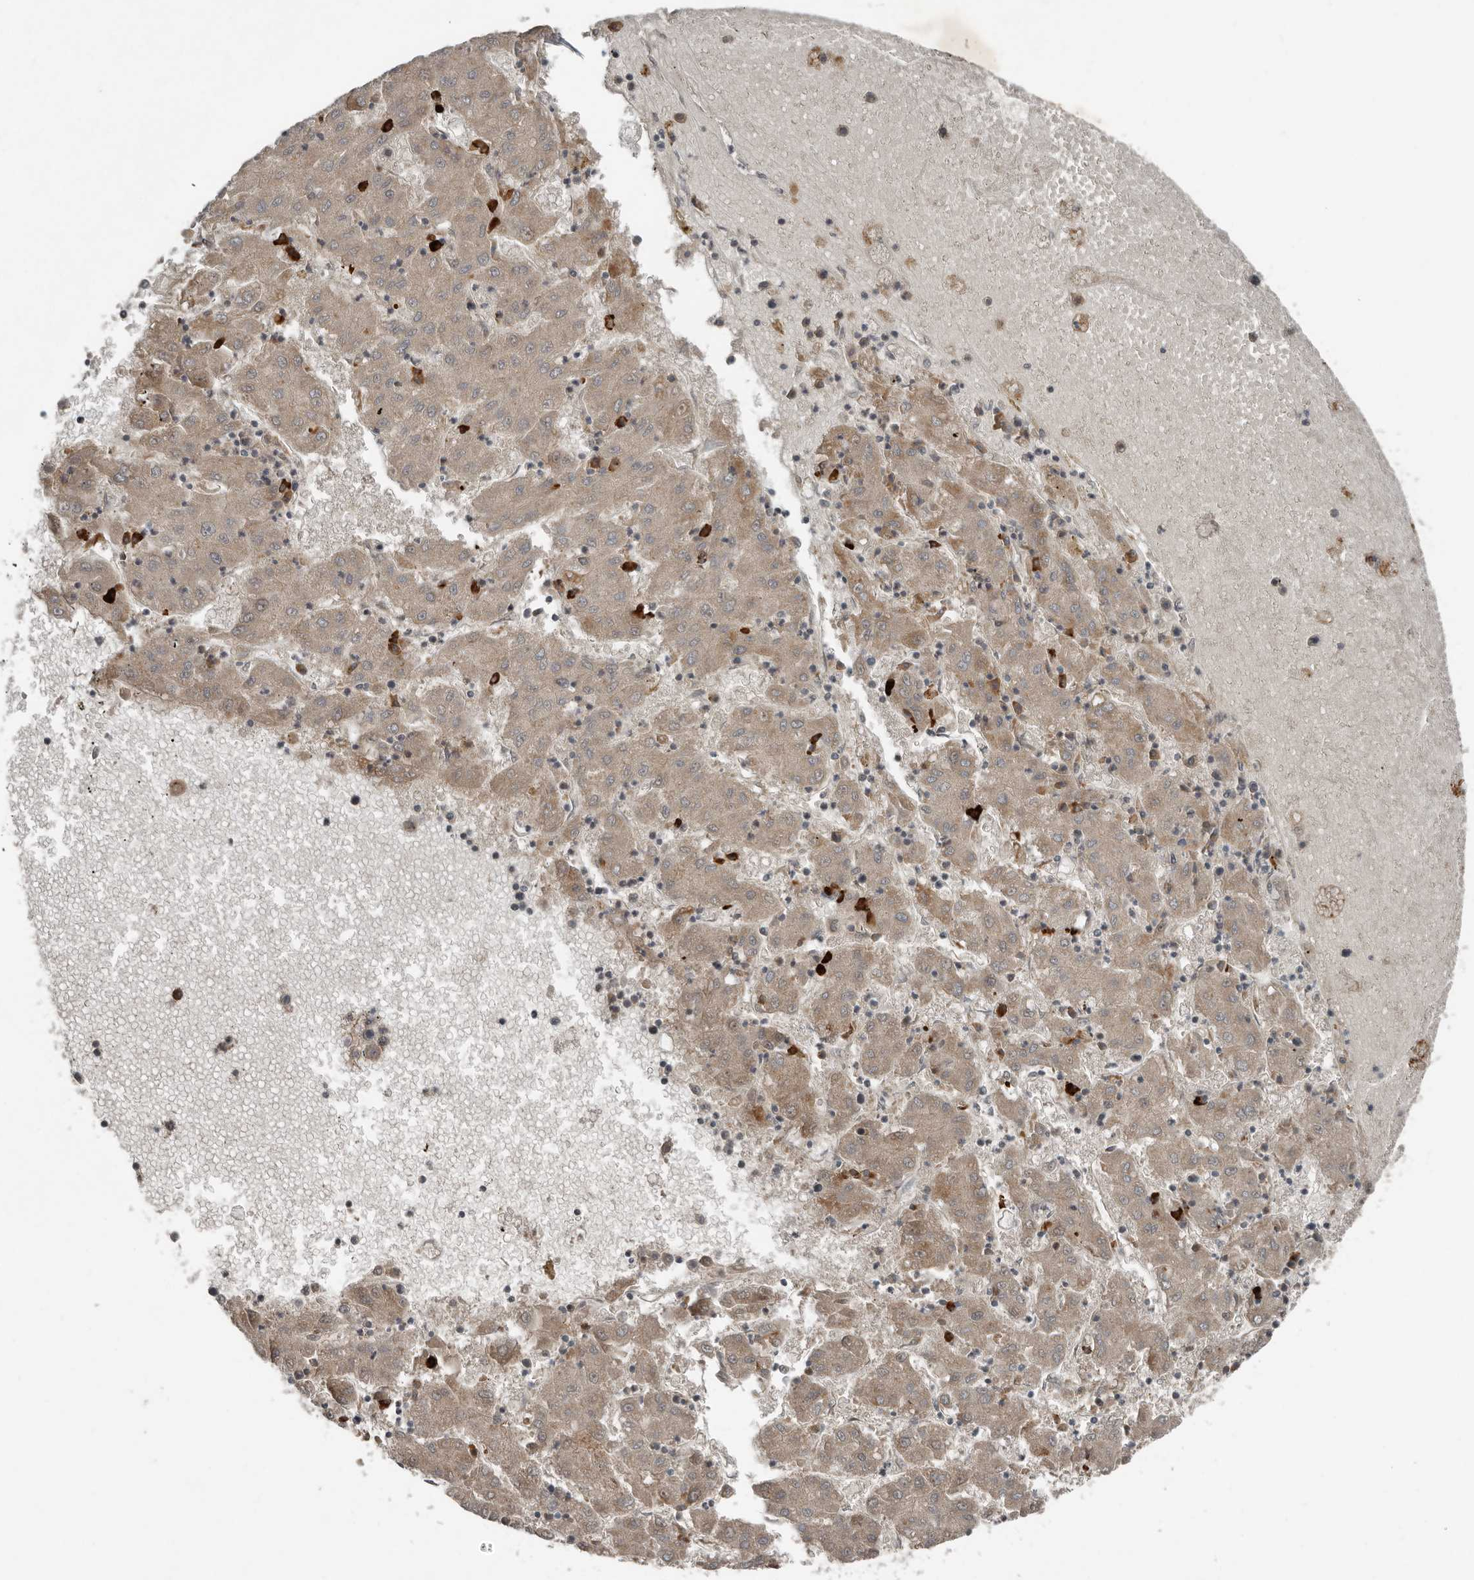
{"staining": {"intensity": "weak", "quantity": ">75%", "location": "cytoplasmic/membranous"}, "tissue": "liver cancer", "cell_type": "Tumor cells", "image_type": "cancer", "snomed": [{"axis": "morphology", "description": "Carcinoma, Hepatocellular, NOS"}, {"axis": "topography", "description": "Liver"}], "caption": "DAB (3,3'-diaminobenzidine) immunohistochemical staining of liver cancer (hepatocellular carcinoma) exhibits weak cytoplasmic/membranous protein positivity in about >75% of tumor cells.", "gene": "TEAD3", "patient": {"sex": "male", "age": 72}}